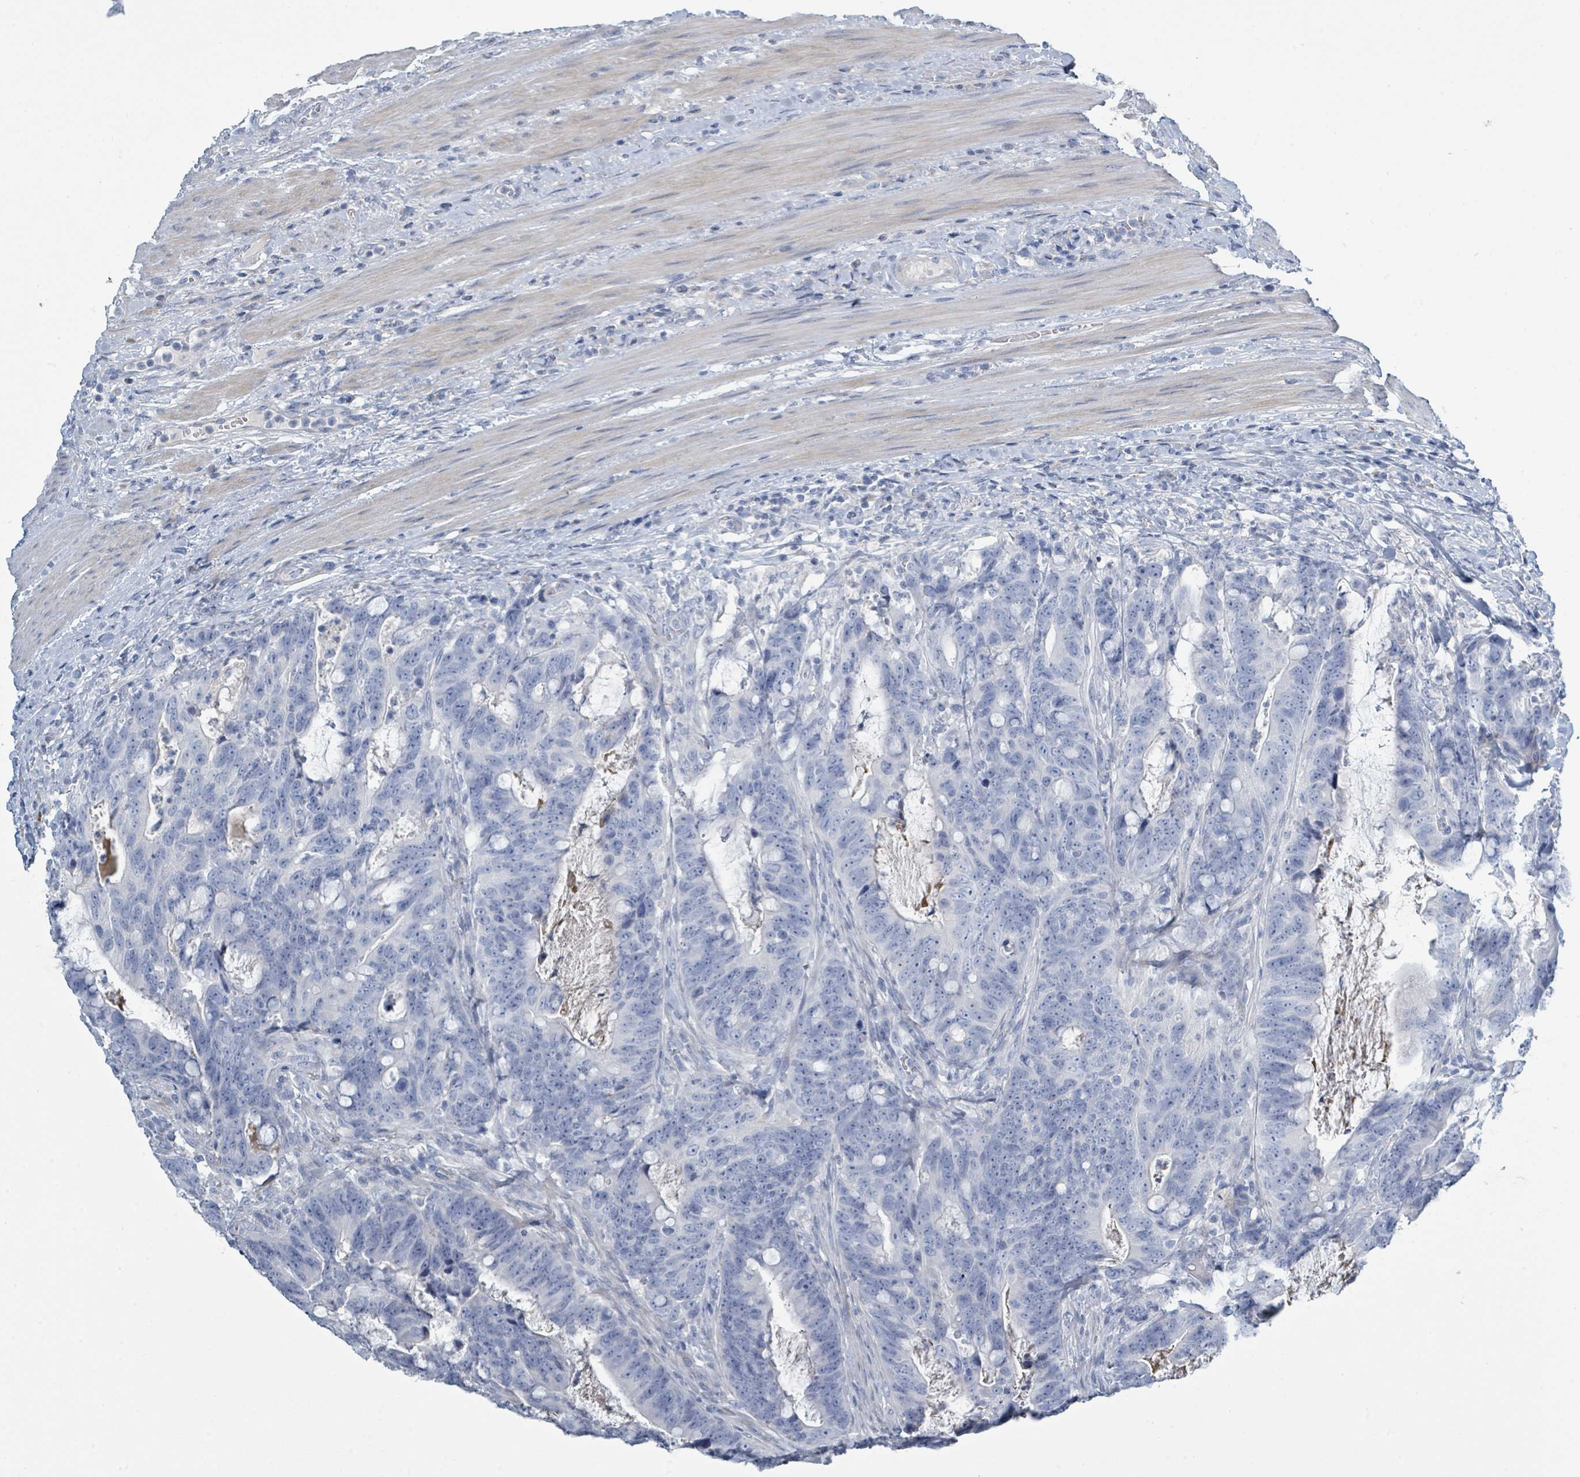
{"staining": {"intensity": "negative", "quantity": "none", "location": "none"}, "tissue": "colorectal cancer", "cell_type": "Tumor cells", "image_type": "cancer", "snomed": [{"axis": "morphology", "description": "Adenocarcinoma, NOS"}, {"axis": "topography", "description": "Colon"}], "caption": "Immunohistochemistry (IHC) image of neoplastic tissue: colorectal cancer (adenocarcinoma) stained with DAB demonstrates no significant protein positivity in tumor cells.", "gene": "RAB33B", "patient": {"sex": "female", "age": 82}}